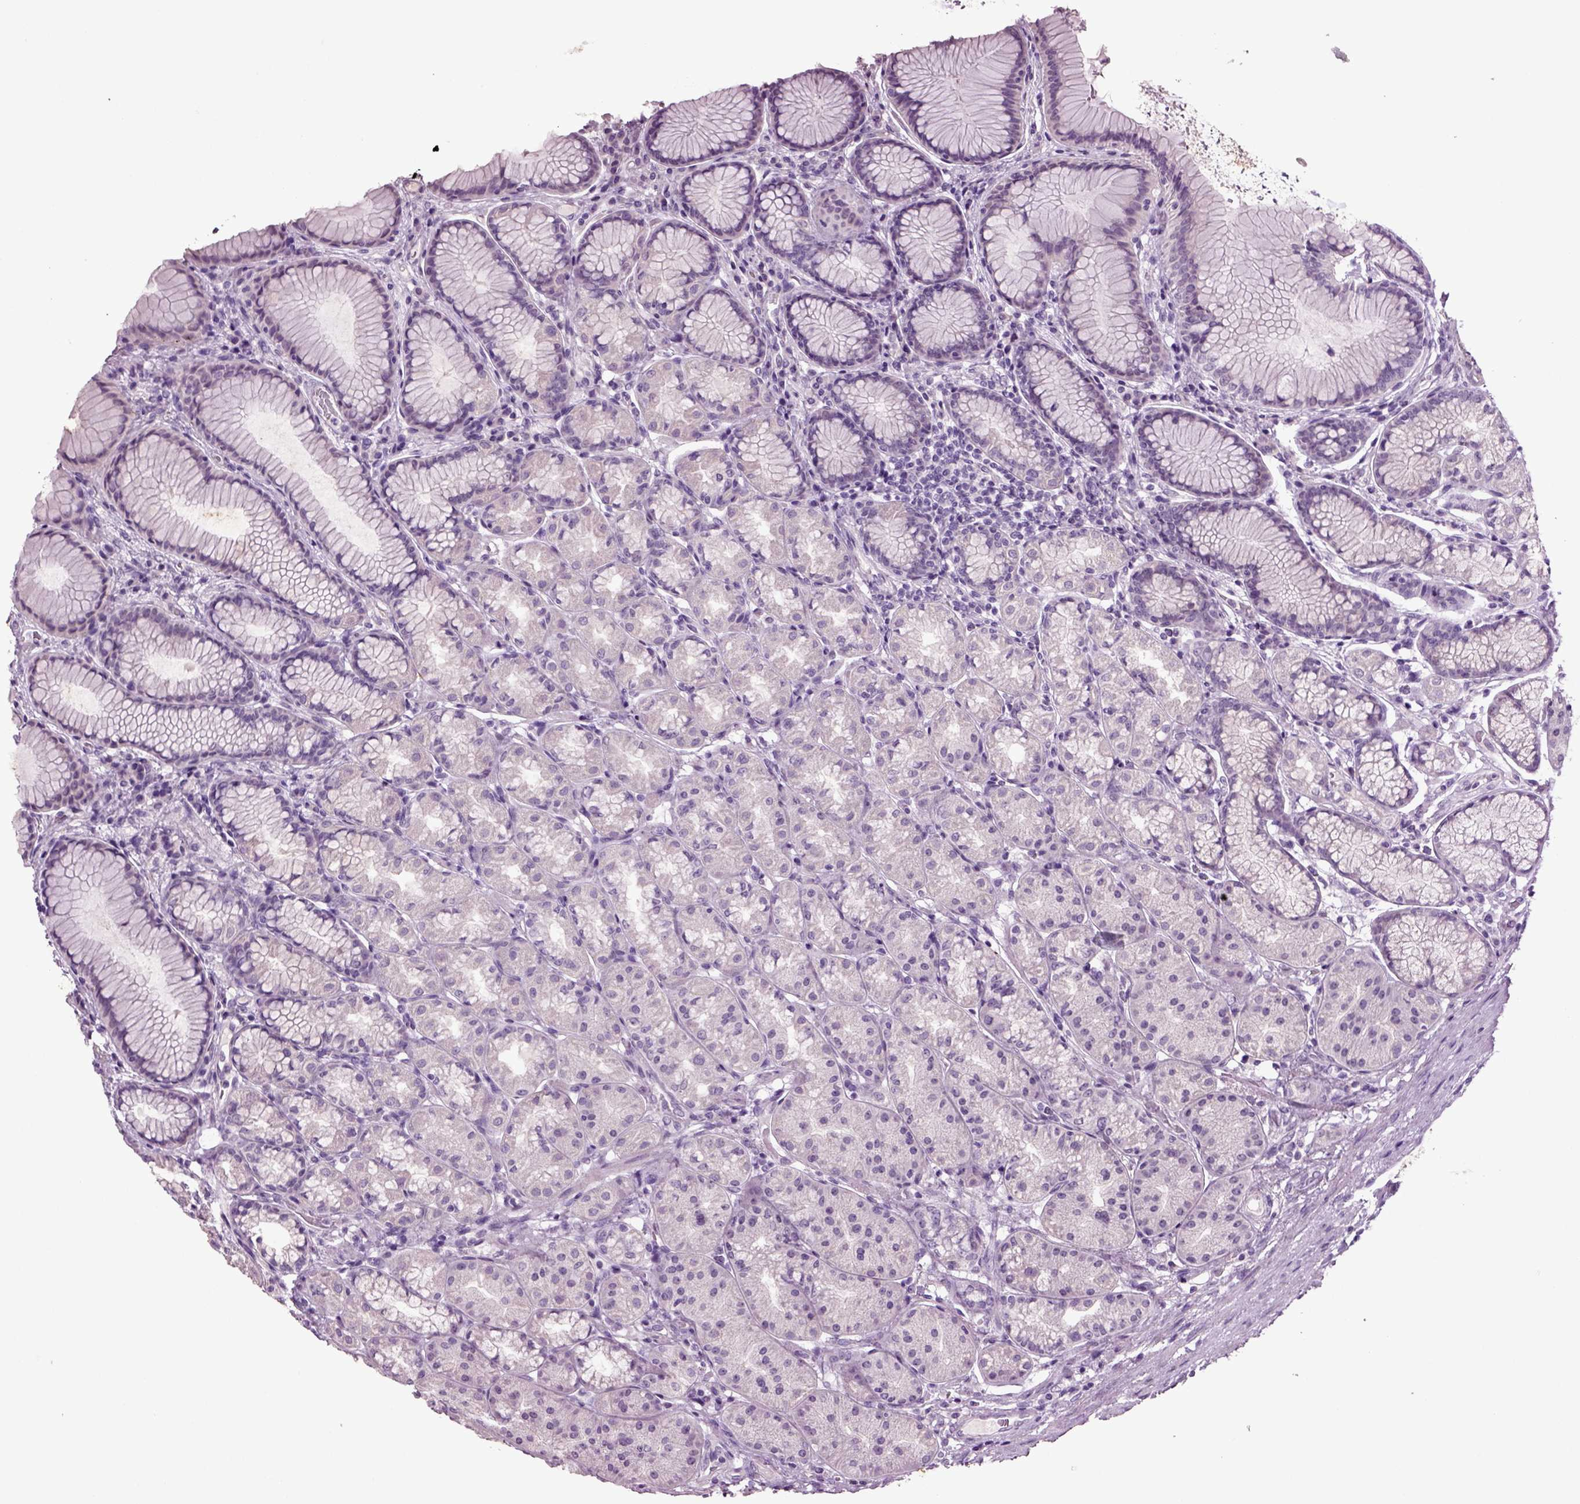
{"staining": {"intensity": "weak", "quantity": "<25%", "location": "cytoplasmic/membranous"}, "tissue": "stomach", "cell_type": "Glandular cells", "image_type": "normal", "snomed": [{"axis": "morphology", "description": "Normal tissue, NOS"}, {"axis": "morphology", "description": "Adenocarcinoma, NOS"}, {"axis": "topography", "description": "Stomach"}], "caption": "High power microscopy photomicrograph of an immunohistochemistry histopathology image of normal stomach, revealing no significant positivity in glandular cells.", "gene": "SLC17A6", "patient": {"sex": "female", "age": 79}}